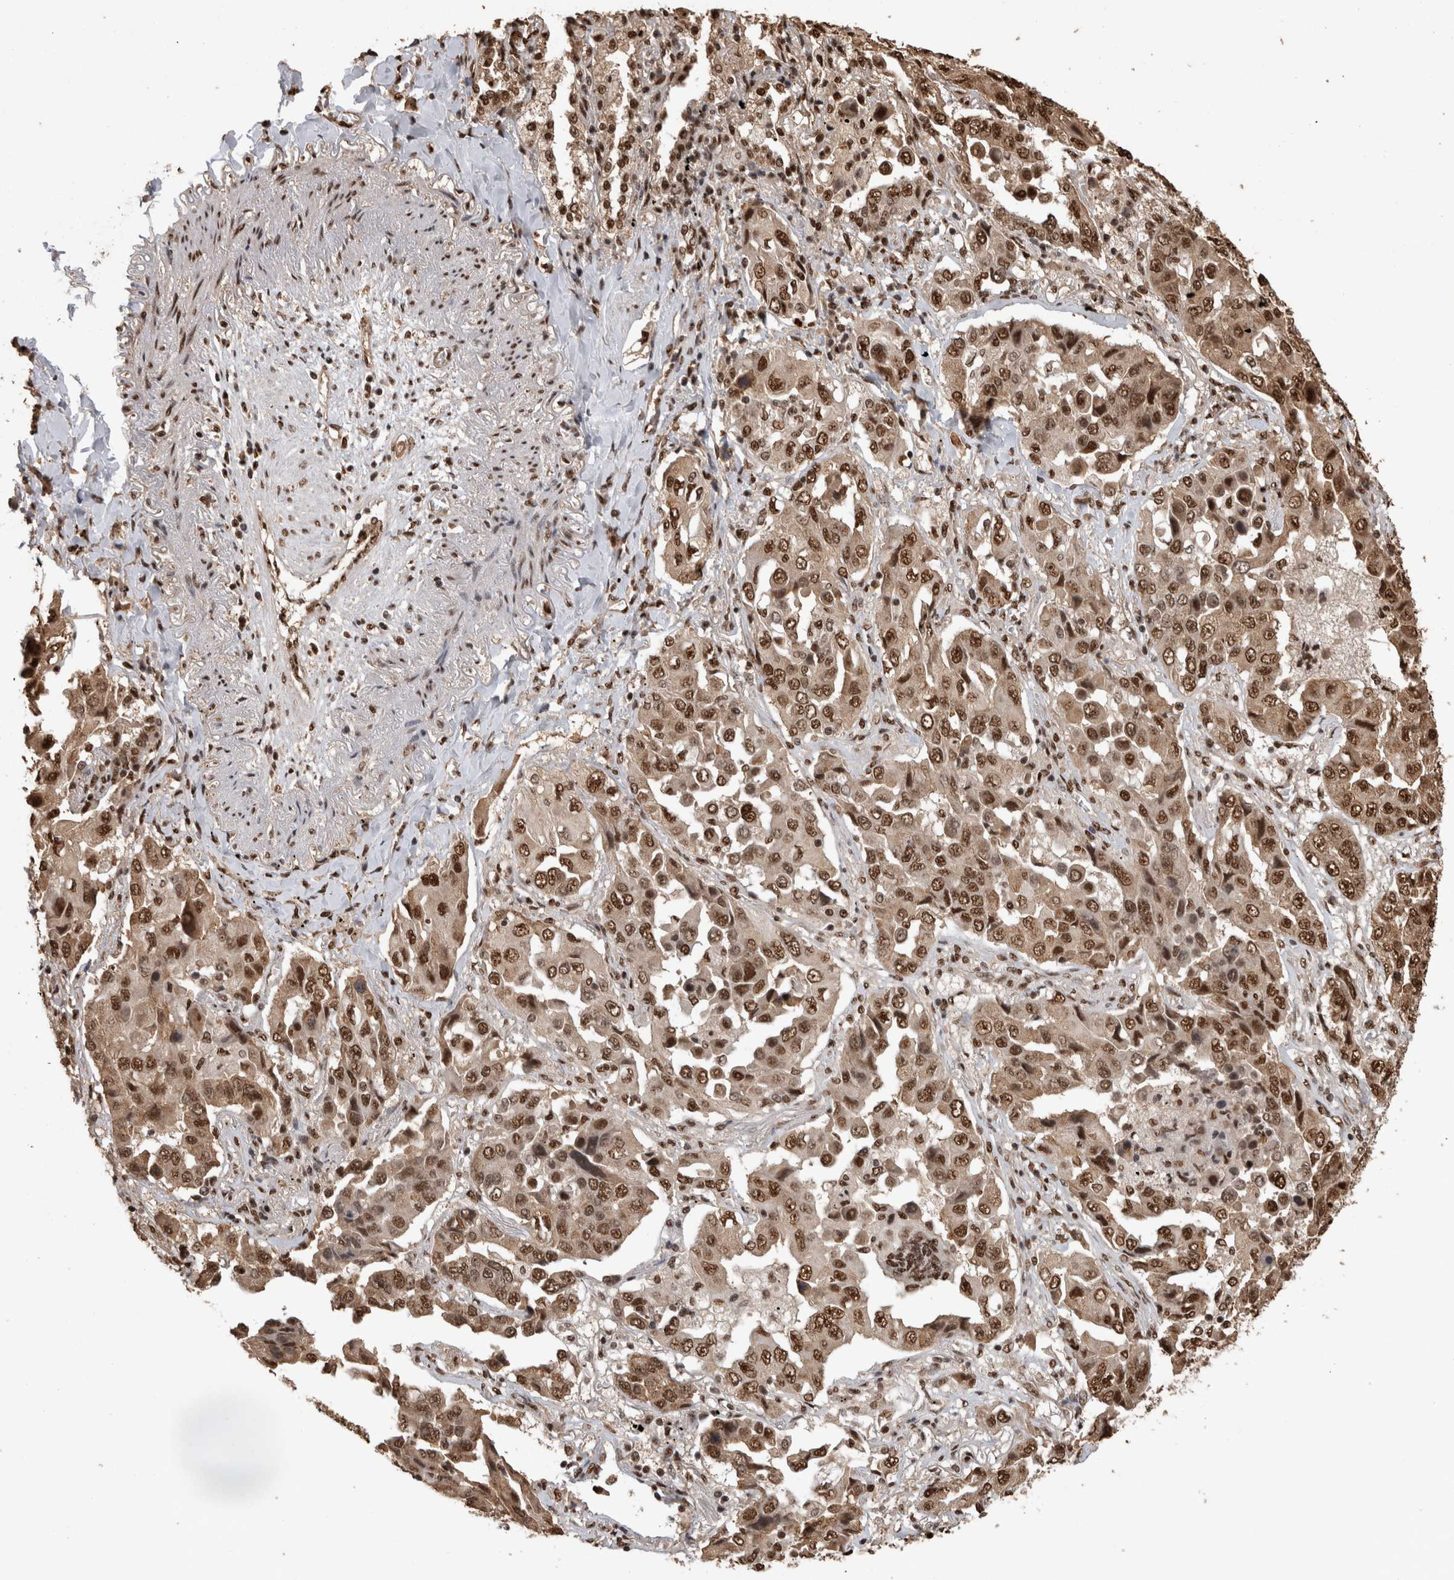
{"staining": {"intensity": "strong", "quantity": ">75%", "location": "nuclear"}, "tissue": "lung cancer", "cell_type": "Tumor cells", "image_type": "cancer", "snomed": [{"axis": "morphology", "description": "Adenocarcinoma, NOS"}, {"axis": "topography", "description": "Lung"}], "caption": "Protein staining exhibits strong nuclear expression in about >75% of tumor cells in adenocarcinoma (lung).", "gene": "RAD50", "patient": {"sex": "female", "age": 65}}